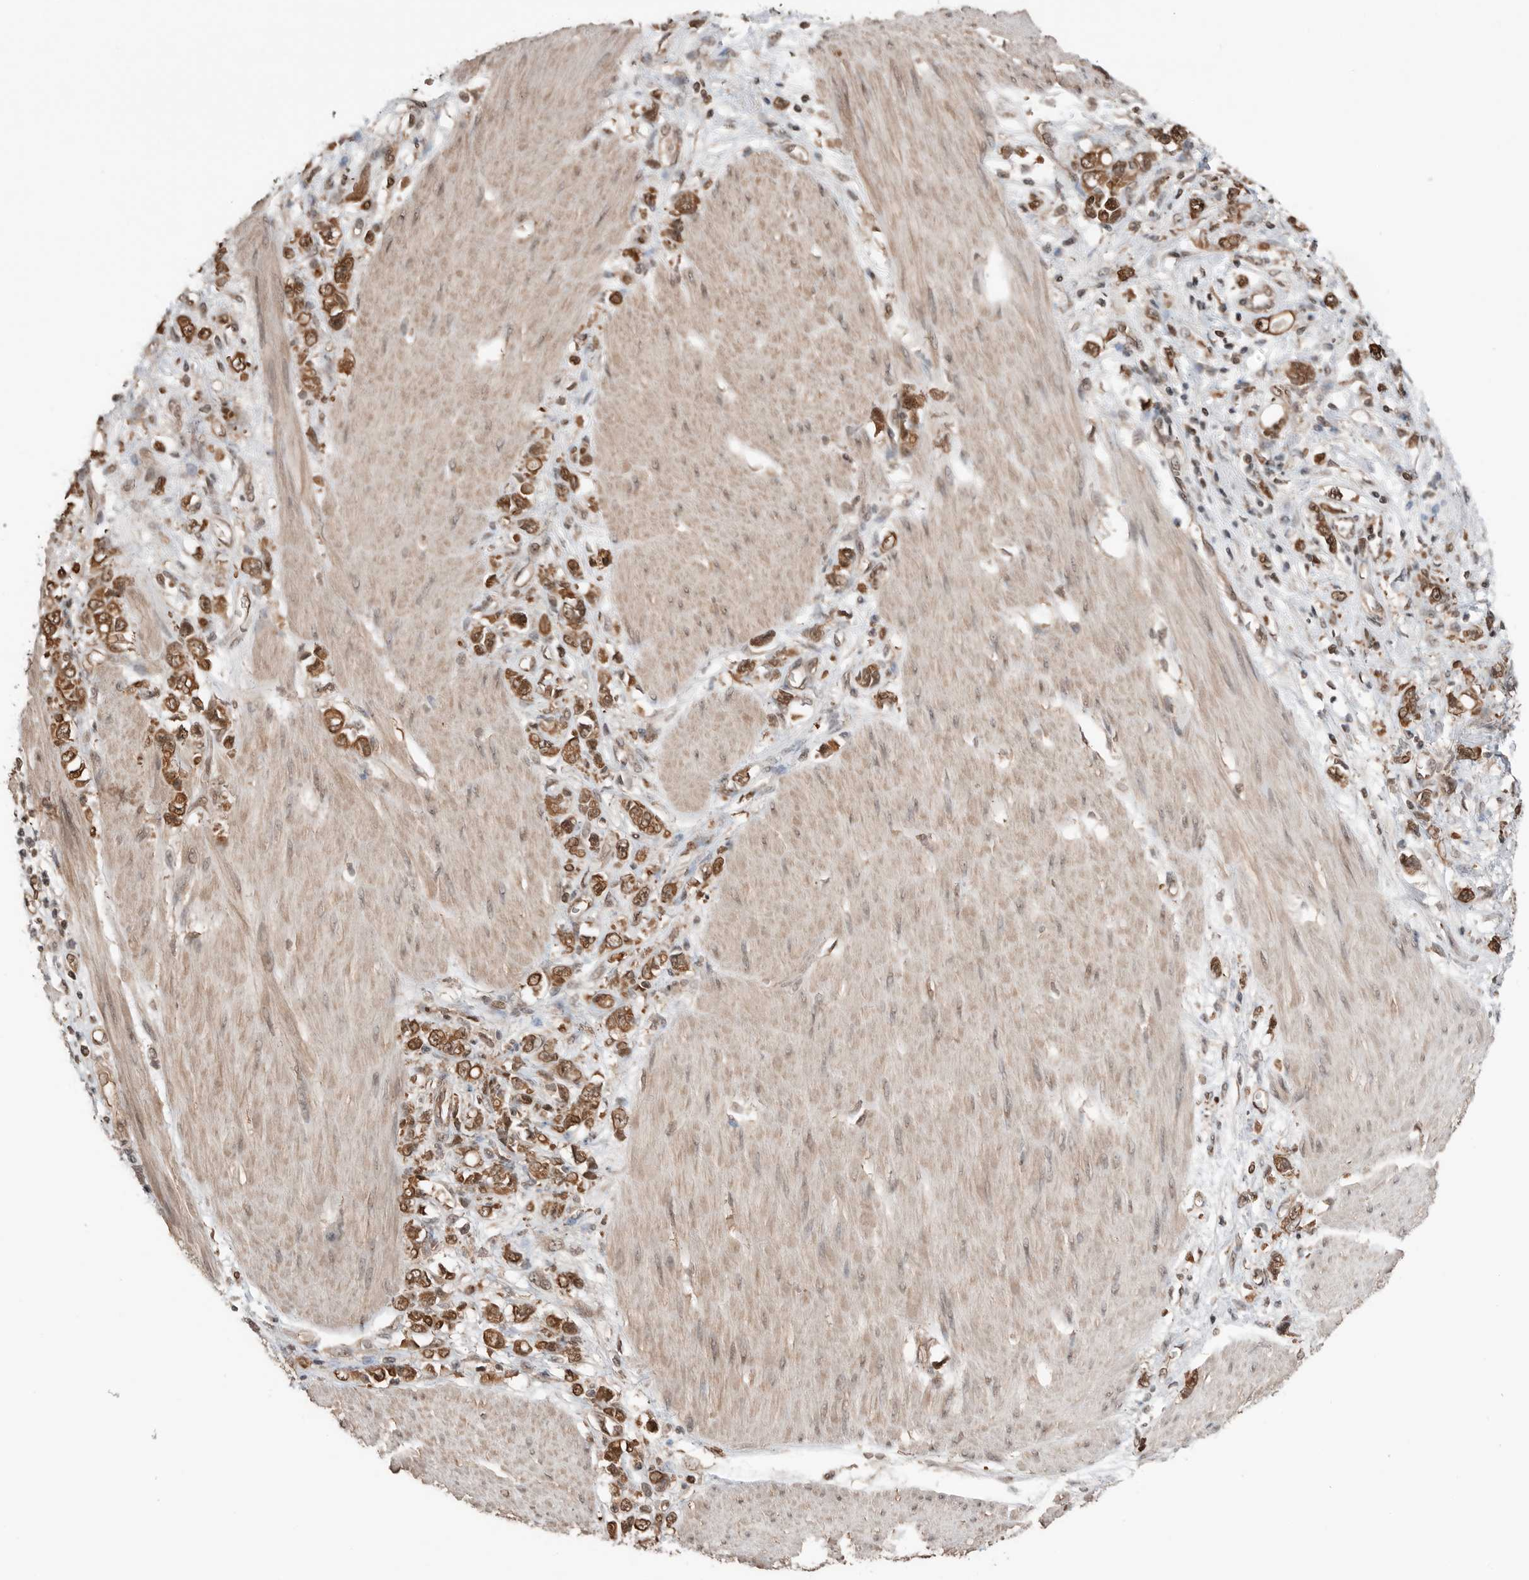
{"staining": {"intensity": "moderate", "quantity": ">75%", "location": "cytoplasmic/membranous,nuclear"}, "tissue": "stomach cancer", "cell_type": "Tumor cells", "image_type": "cancer", "snomed": [{"axis": "morphology", "description": "Adenocarcinoma, NOS"}, {"axis": "topography", "description": "Stomach"}], "caption": "Stomach cancer (adenocarcinoma) was stained to show a protein in brown. There is medium levels of moderate cytoplasmic/membranous and nuclear staining in approximately >75% of tumor cells.", "gene": "PEAK1", "patient": {"sex": "female", "age": 76}}